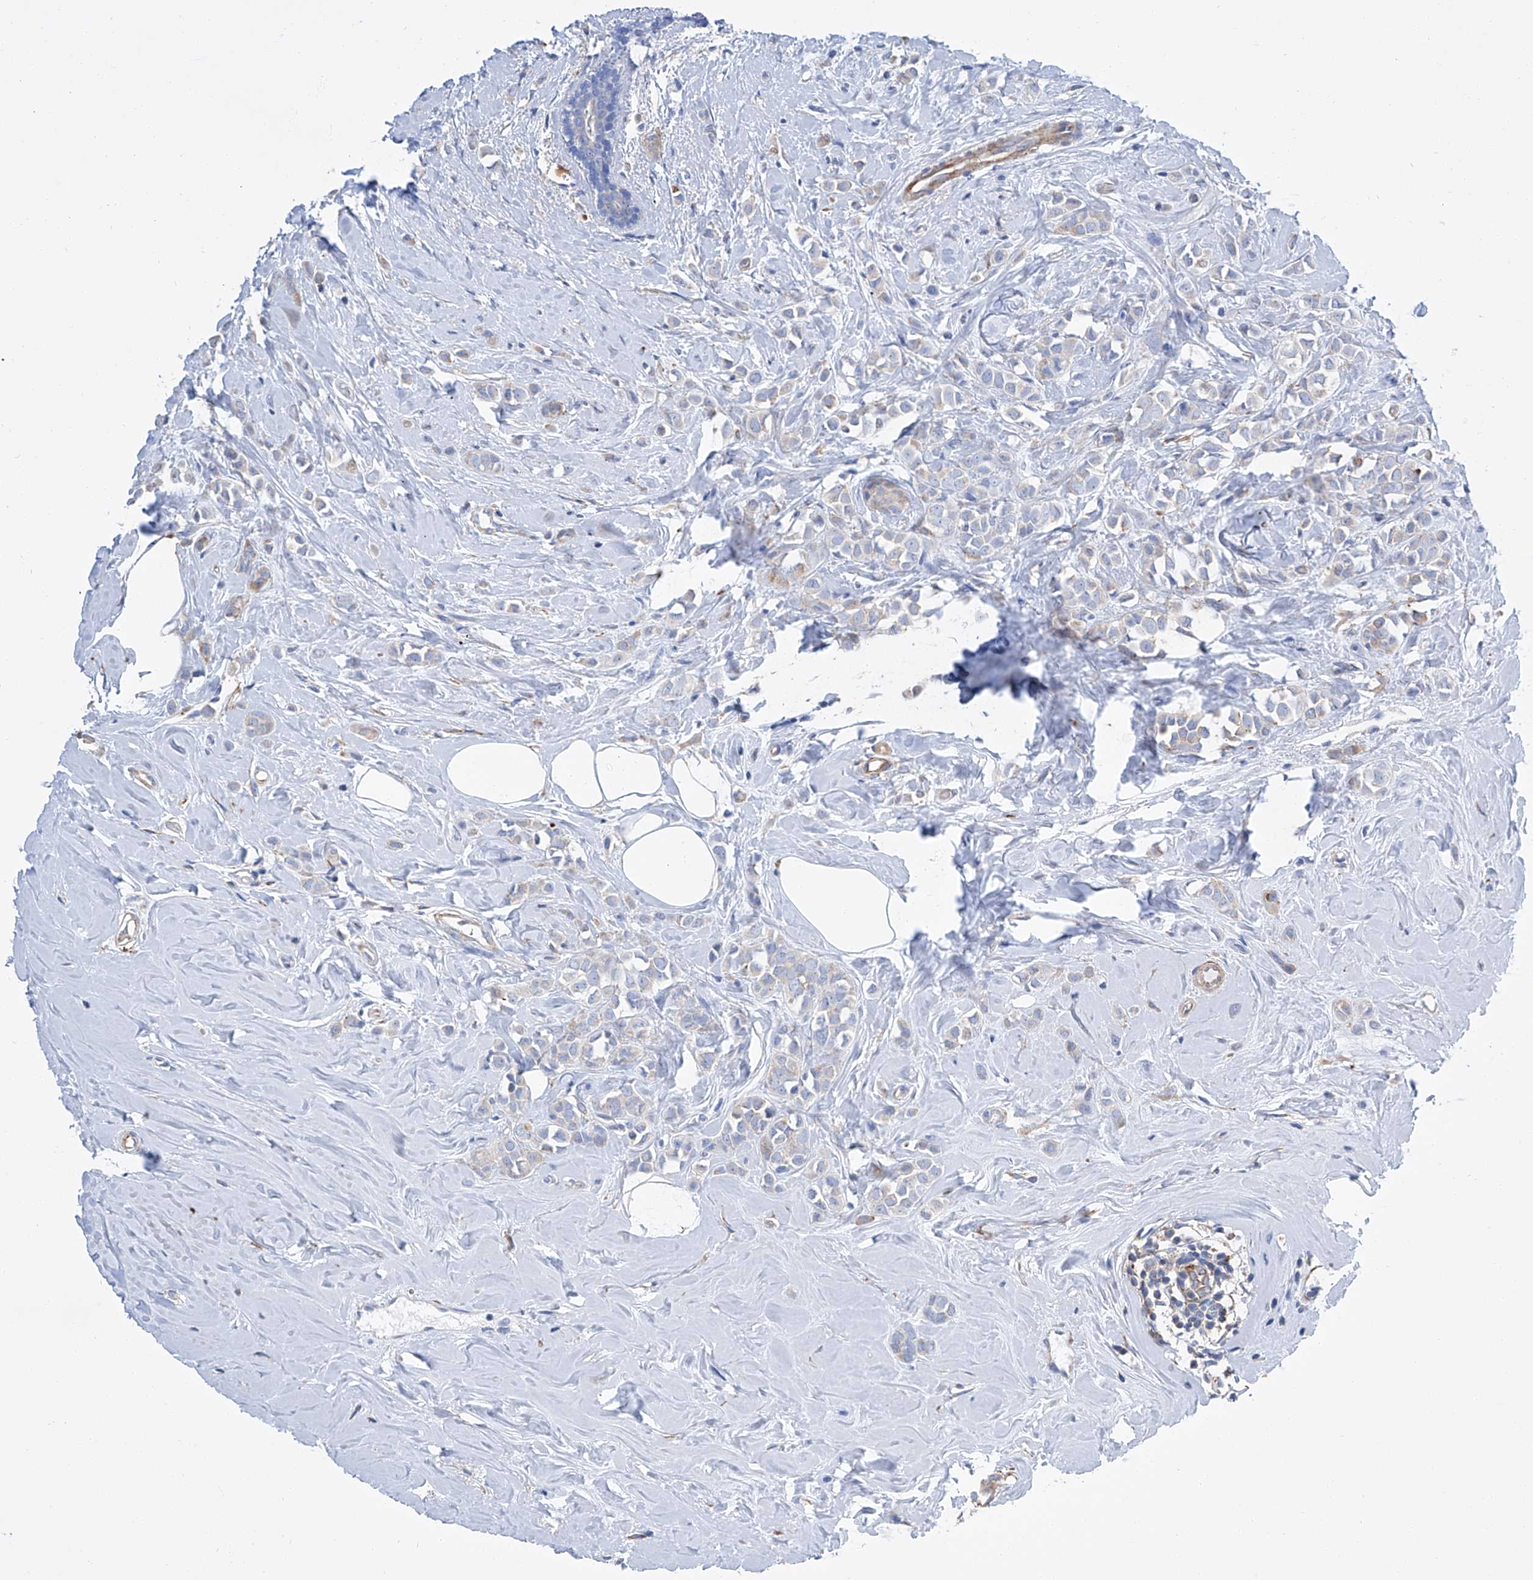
{"staining": {"intensity": "negative", "quantity": "none", "location": "none"}, "tissue": "breast cancer", "cell_type": "Tumor cells", "image_type": "cancer", "snomed": [{"axis": "morphology", "description": "Lobular carcinoma"}, {"axis": "topography", "description": "Breast"}], "caption": "This is a histopathology image of immunohistochemistry staining of breast cancer (lobular carcinoma), which shows no positivity in tumor cells.", "gene": "GPT", "patient": {"sex": "female", "age": 47}}